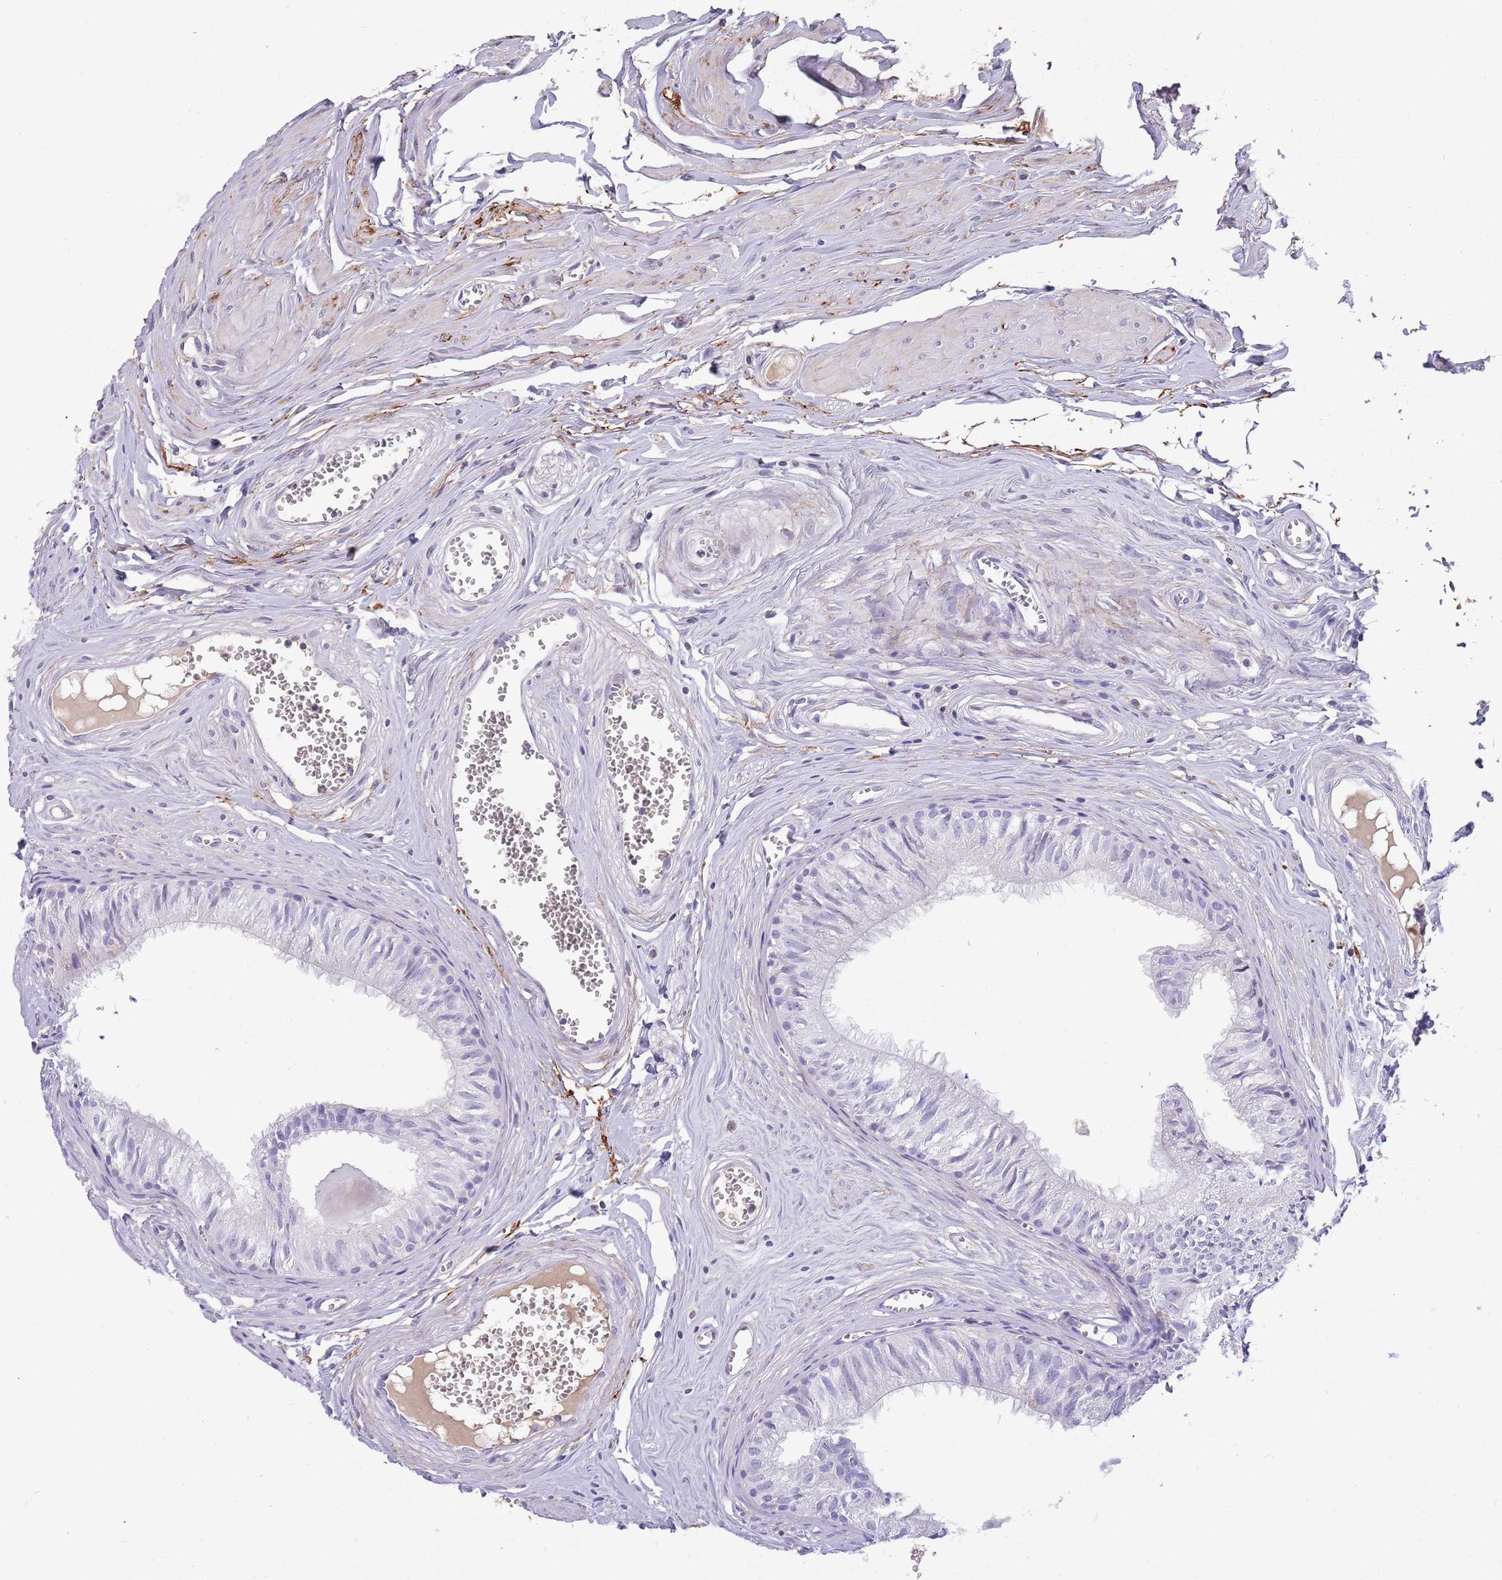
{"staining": {"intensity": "negative", "quantity": "none", "location": "none"}, "tissue": "epididymis", "cell_type": "Glandular cells", "image_type": "normal", "snomed": [{"axis": "morphology", "description": "Normal tissue, NOS"}, {"axis": "topography", "description": "Epididymis"}], "caption": "IHC of benign epididymis demonstrates no expression in glandular cells.", "gene": "LEPROTL1", "patient": {"sex": "male", "age": 36}}